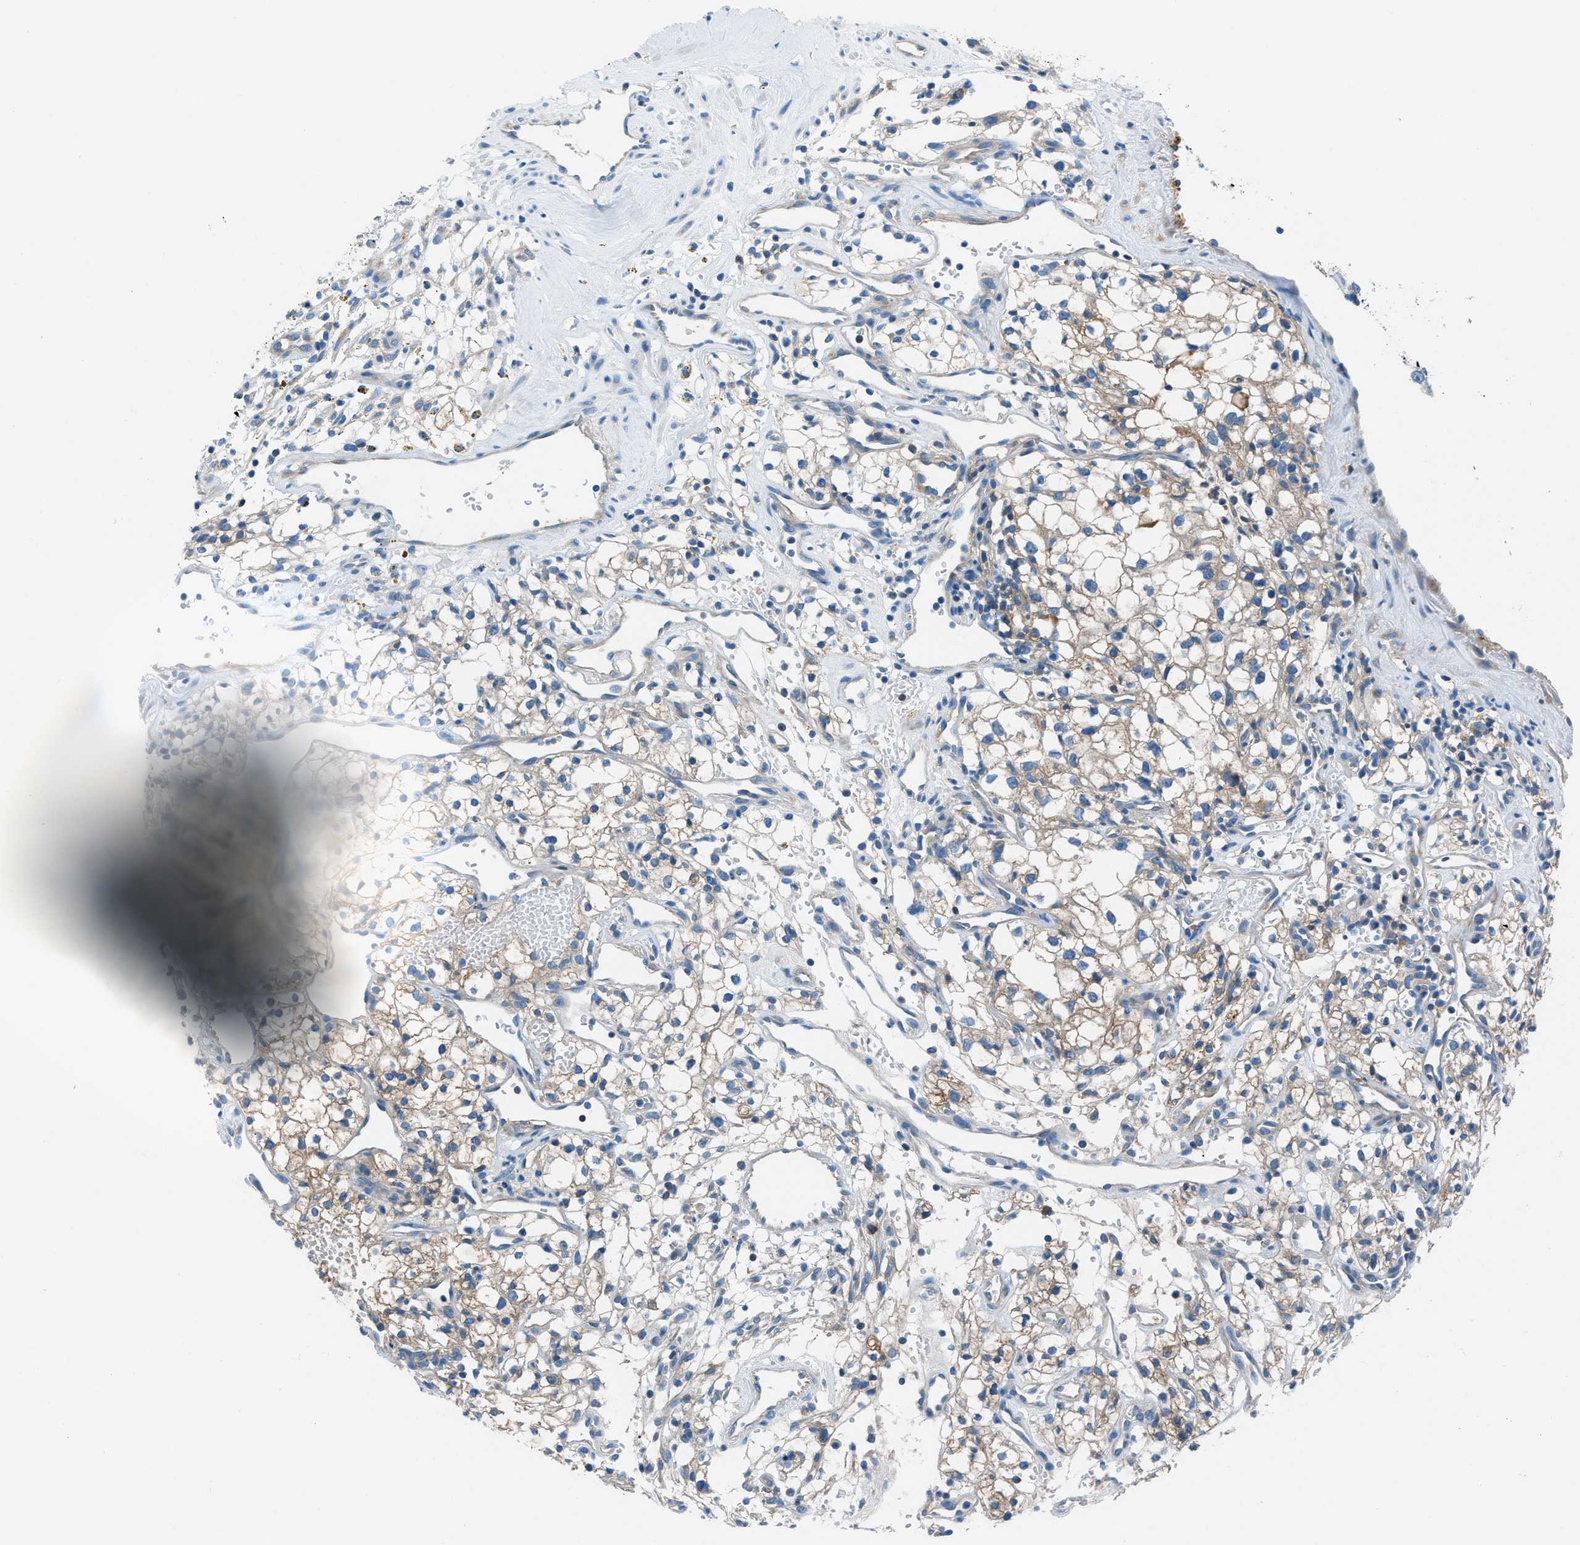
{"staining": {"intensity": "moderate", "quantity": "25%-75%", "location": "cytoplasmic/membranous"}, "tissue": "renal cancer", "cell_type": "Tumor cells", "image_type": "cancer", "snomed": [{"axis": "morphology", "description": "Adenocarcinoma, NOS"}, {"axis": "topography", "description": "Kidney"}], "caption": "Immunohistochemical staining of renal adenocarcinoma displays moderate cytoplasmic/membranous protein expression in approximately 25%-75% of tumor cells.", "gene": "SARS1", "patient": {"sex": "male", "age": 59}}